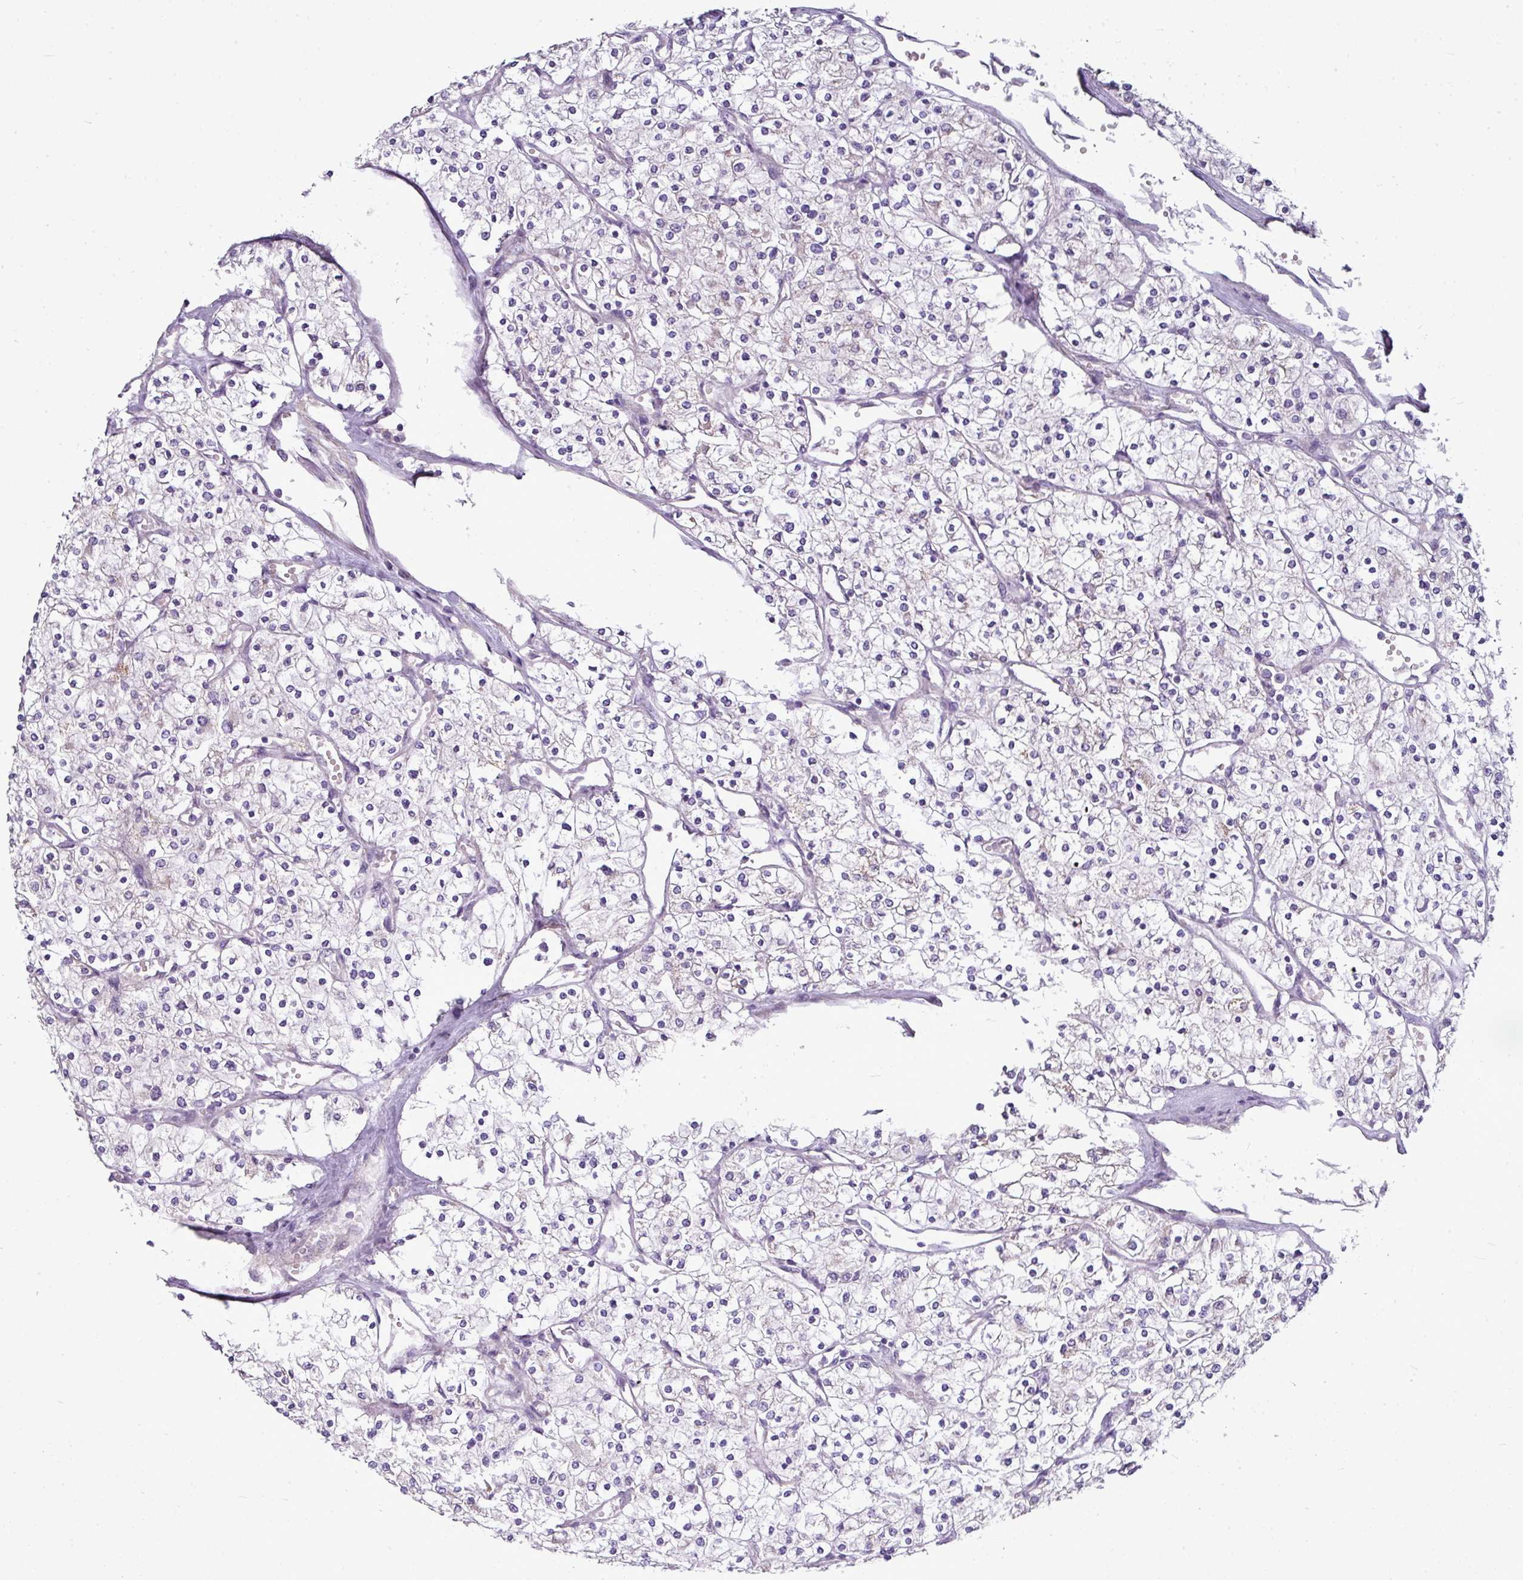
{"staining": {"intensity": "negative", "quantity": "none", "location": "none"}, "tissue": "renal cancer", "cell_type": "Tumor cells", "image_type": "cancer", "snomed": [{"axis": "morphology", "description": "Adenocarcinoma, NOS"}, {"axis": "topography", "description": "Kidney"}], "caption": "This micrograph is of renal cancer (adenocarcinoma) stained with immunohistochemistry (IHC) to label a protein in brown with the nuclei are counter-stained blue. There is no positivity in tumor cells.", "gene": "GAN", "patient": {"sex": "male", "age": 80}}